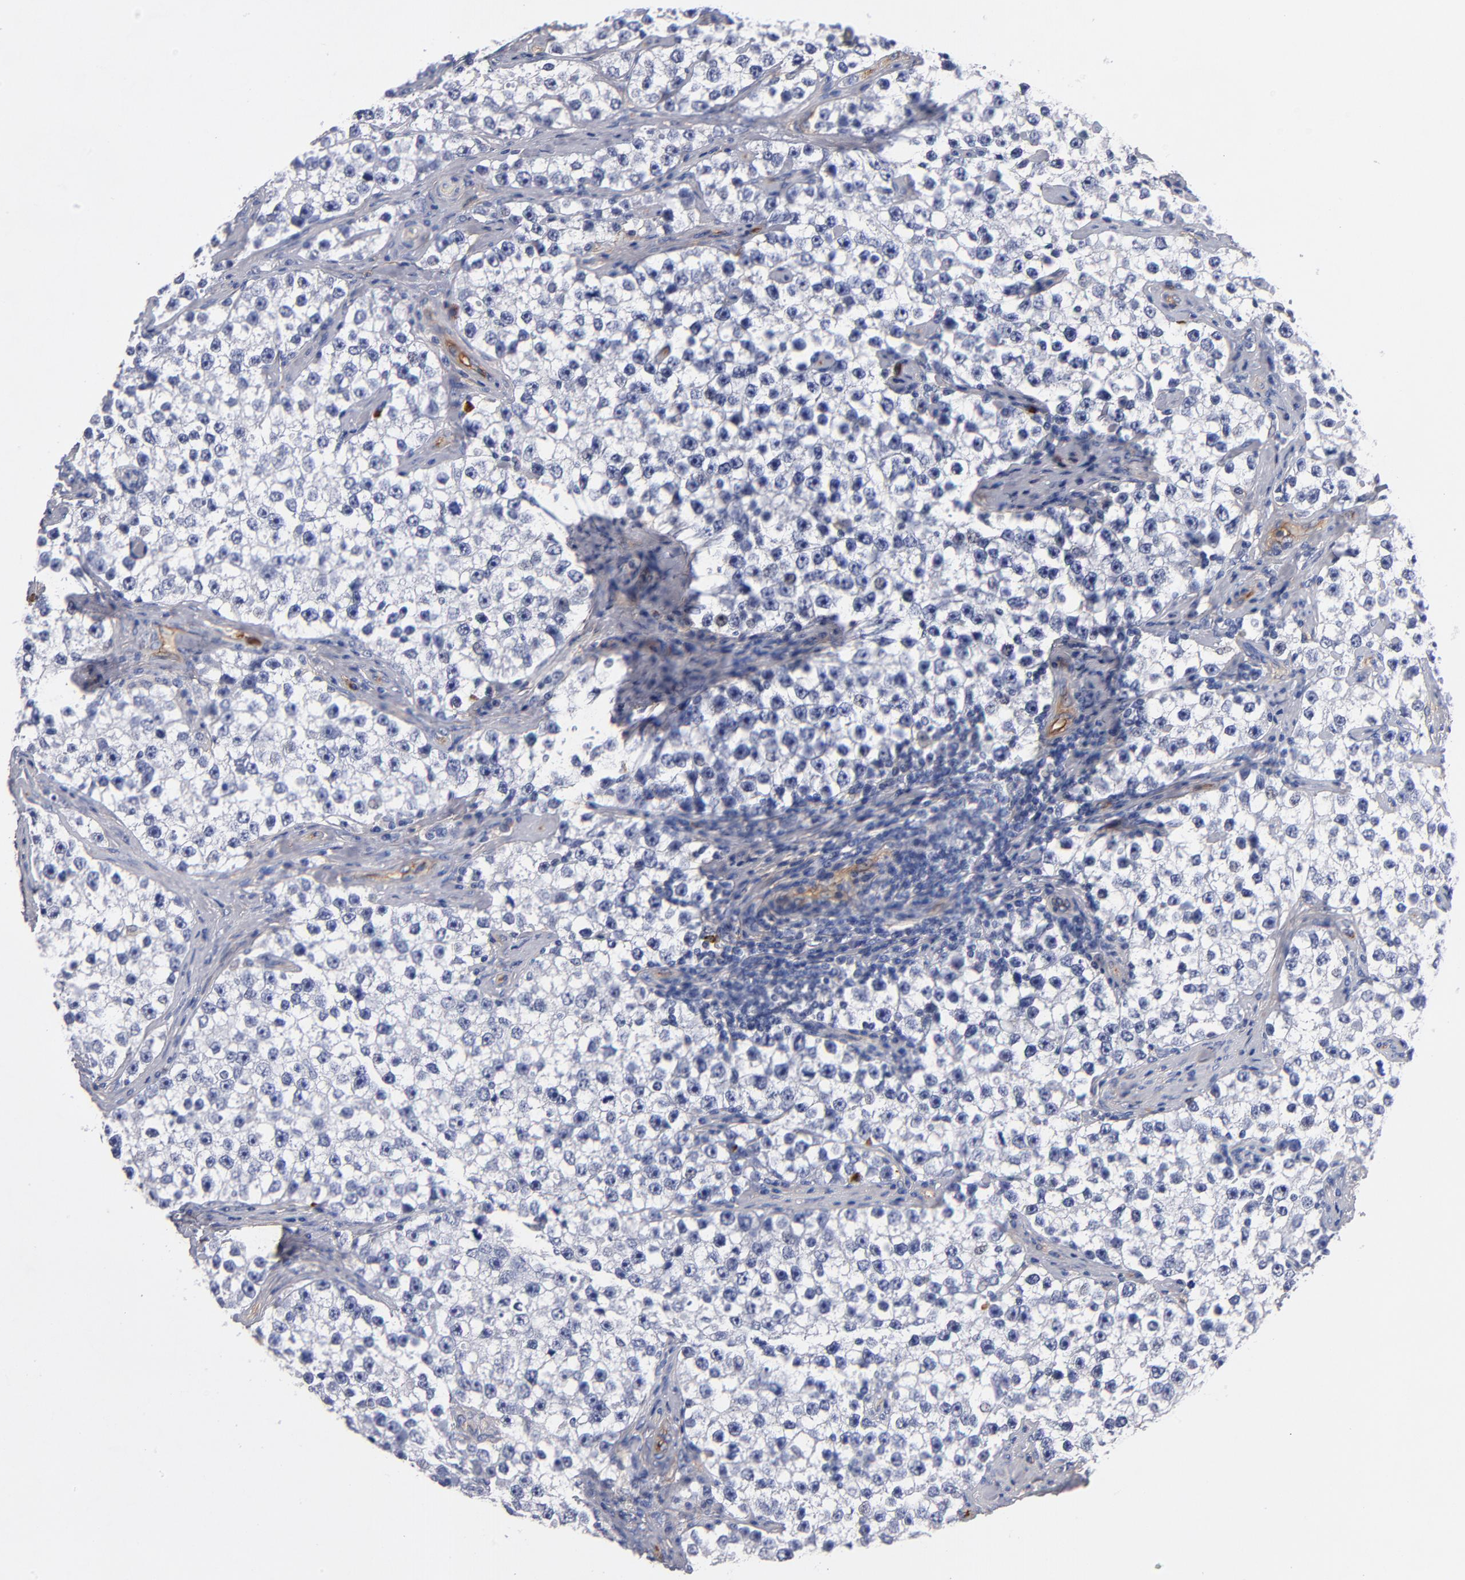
{"staining": {"intensity": "negative", "quantity": "none", "location": "none"}, "tissue": "testis cancer", "cell_type": "Tumor cells", "image_type": "cancer", "snomed": [{"axis": "morphology", "description": "Seminoma, NOS"}, {"axis": "topography", "description": "Testis"}], "caption": "Immunohistochemical staining of human testis cancer (seminoma) displays no significant staining in tumor cells.", "gene": "PLSCR4", "patient": {"sex": "male", "age": 32}}